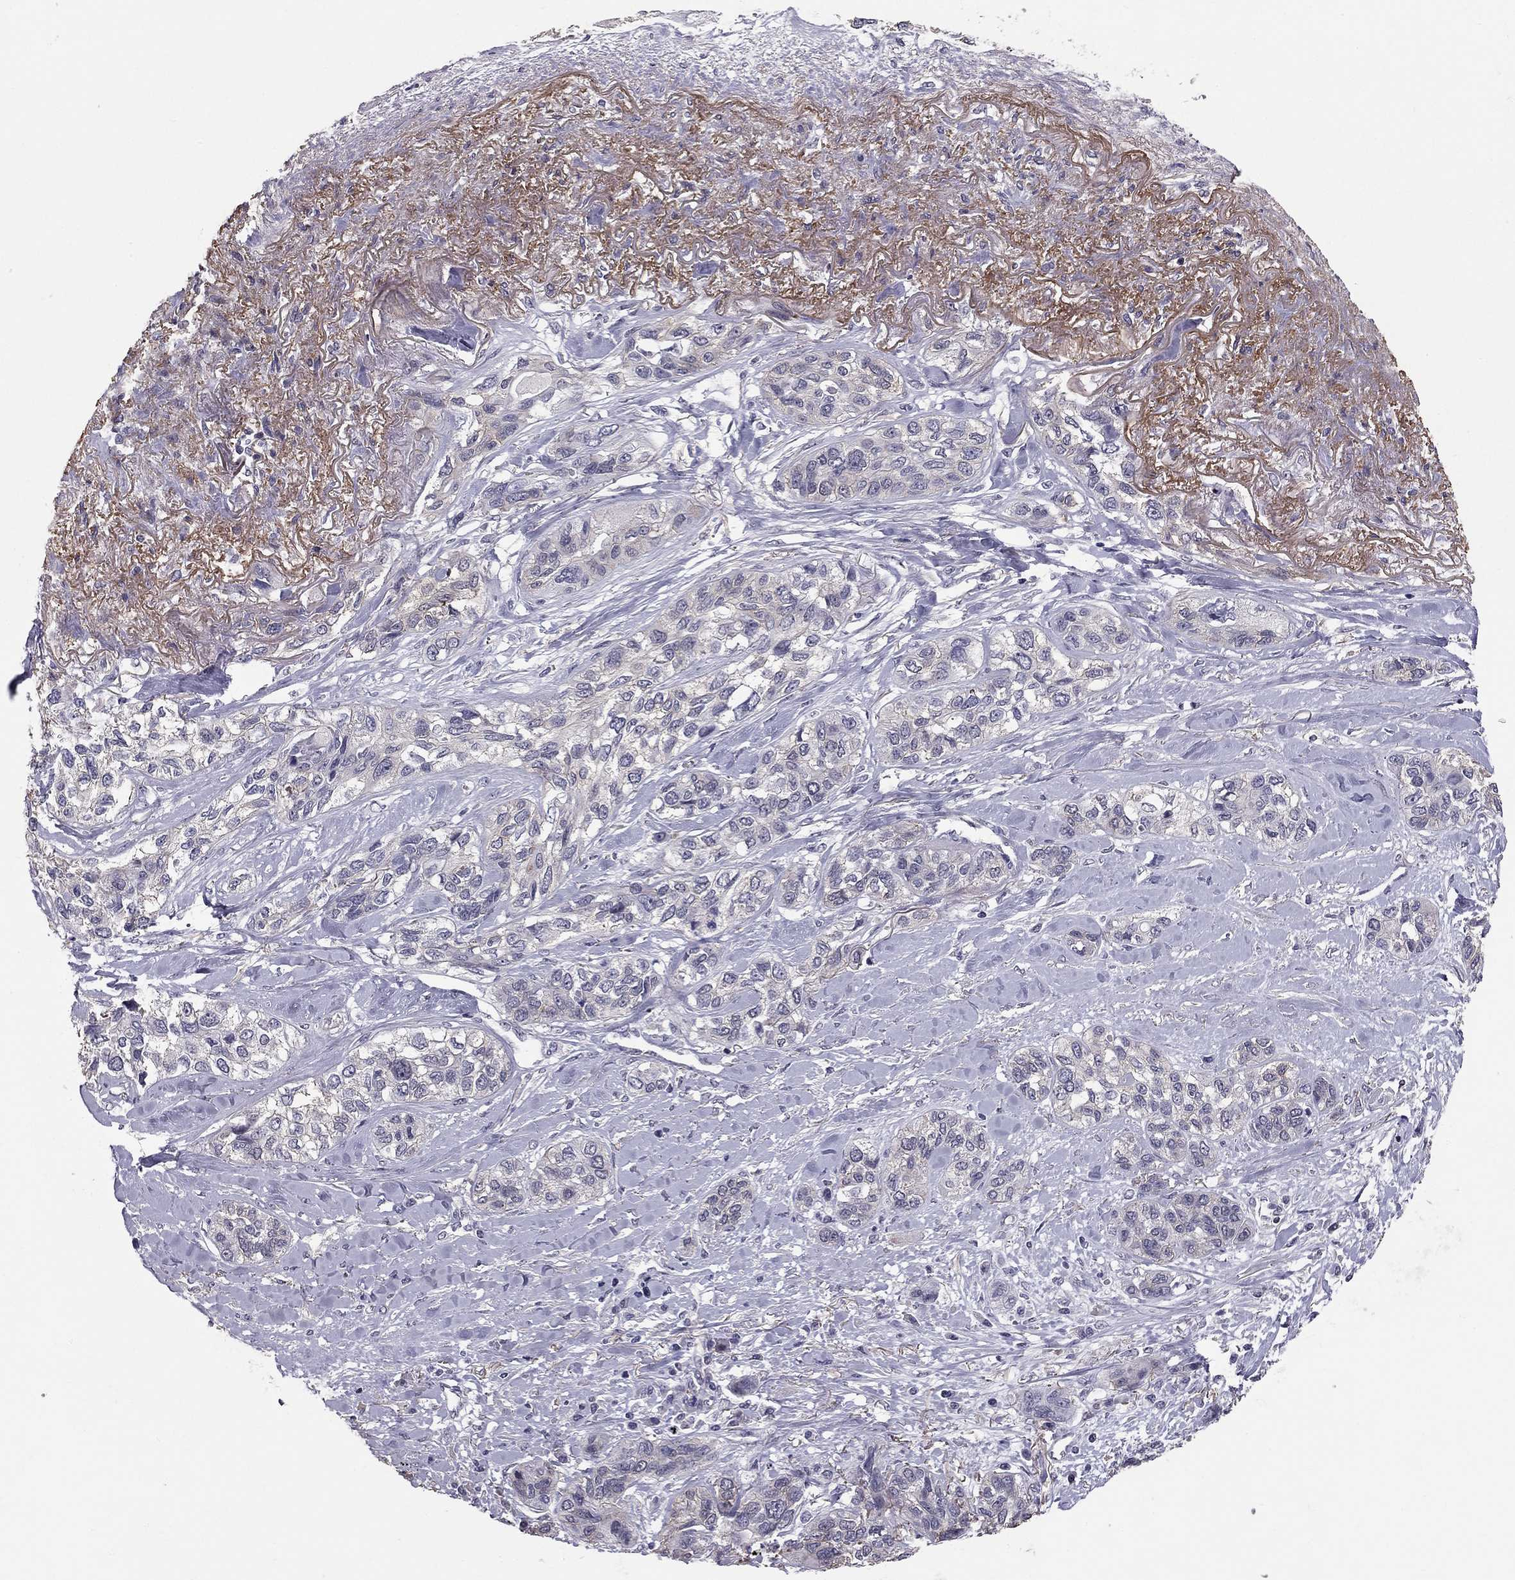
{"staining": {"intensity": "weak", "quantity": "<25%", "location": "cytoplasmic/membranous"}, "tissue": "lung cancer", "cell_type": "Tumor cells", "image_type": "cancer", "snomed": [{"axis": "morphology", "description": "Squamous cell carcinoma, NOS"}, {"axis": "topography", "description": "Lung"}], "caption": "Immunohistochemistry (IHC) of human lung cancer exhibits no staining in tumor cells.", "gene": "GJB4", "patient": {"sex": "female", "age": 70}}